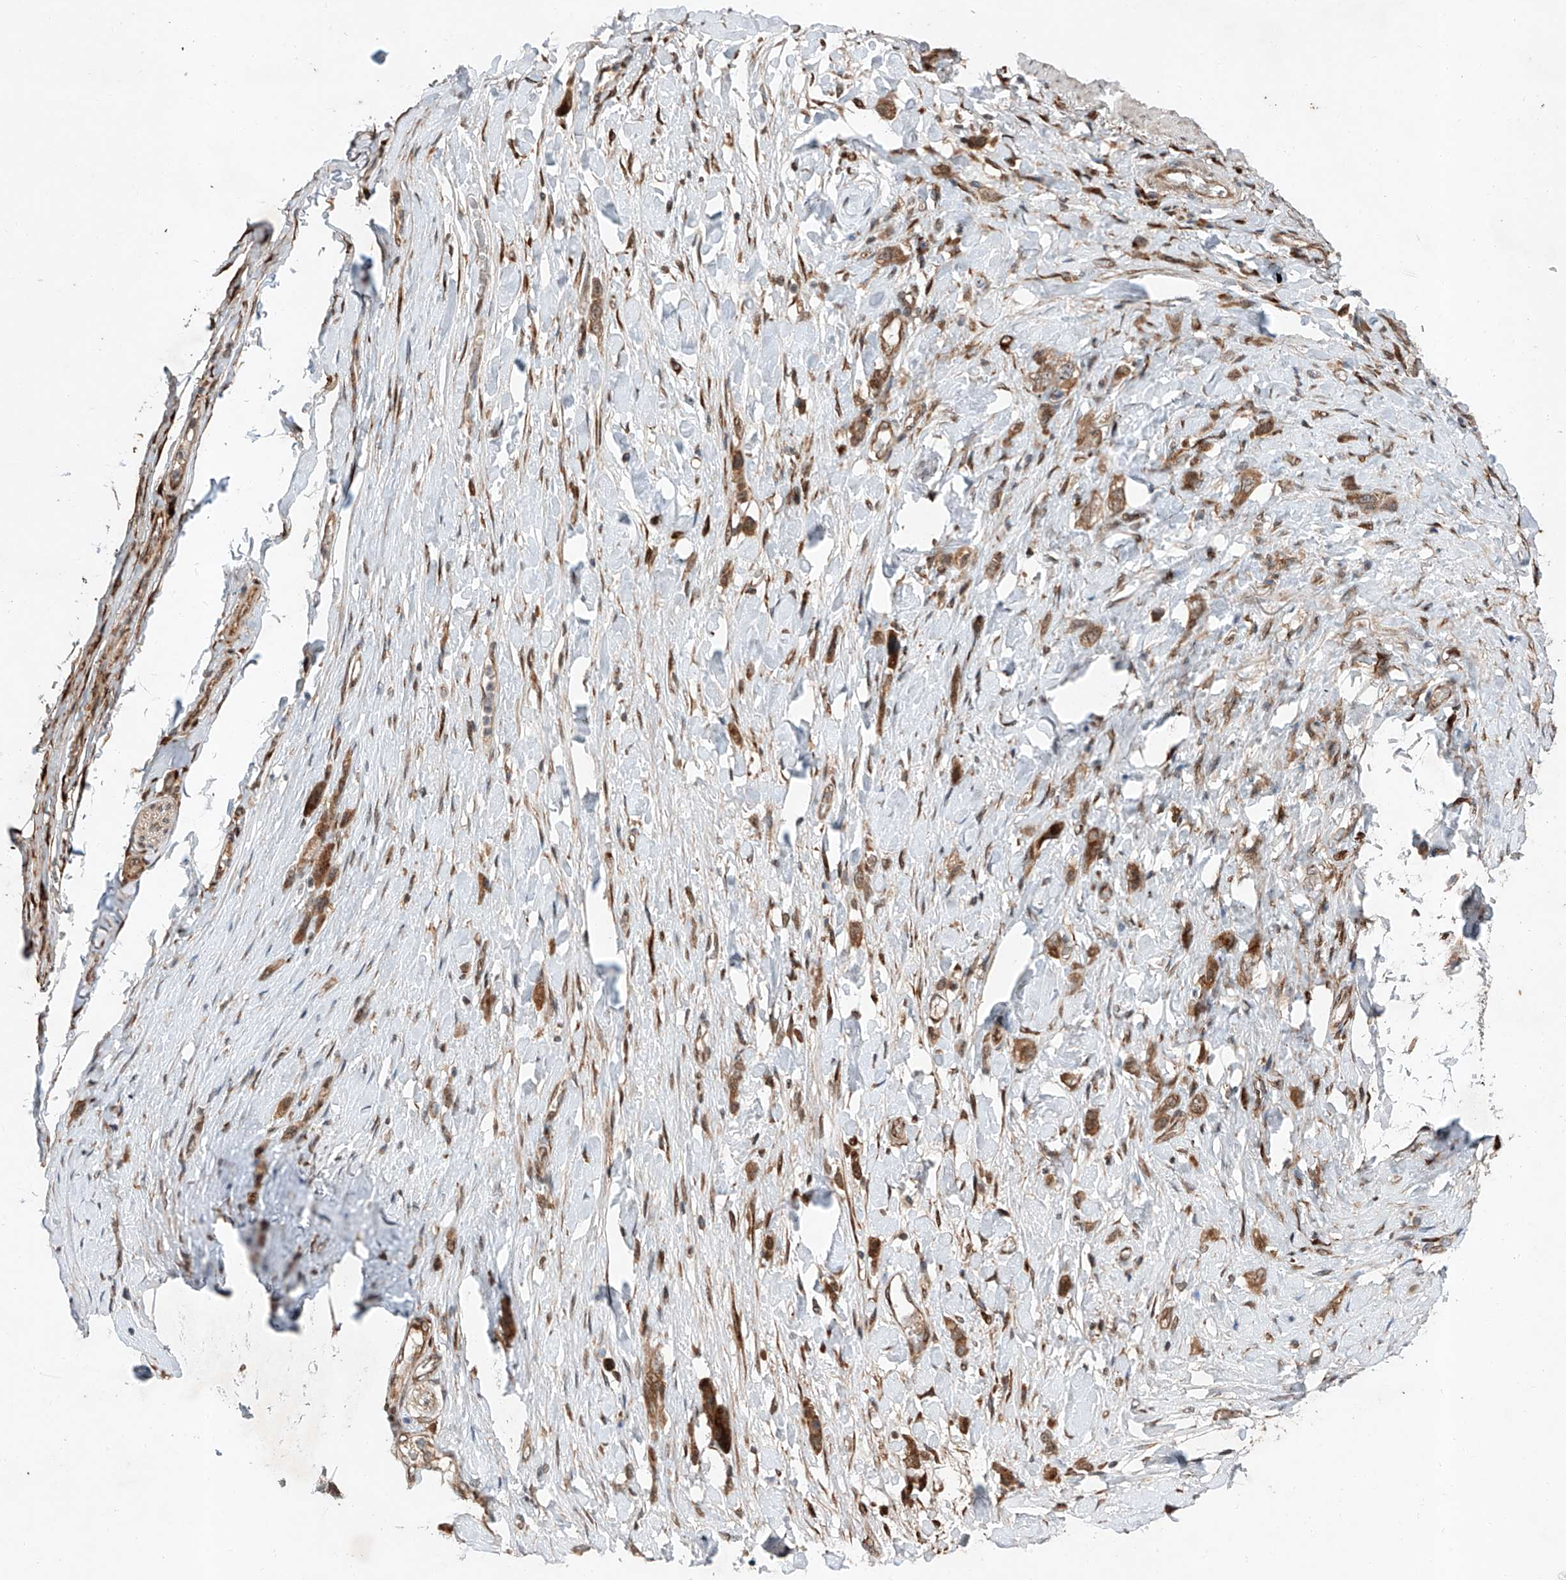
{"staining": {"intensity": "moderate", "quantity": ">75%", "location": "cytoplasmic/membranous"}, "tissue": "stomach cancer", "cell_type": "Tumor cells", "image_type": "cancer", "snomed": [{"axis": "morphology", "description": "Adenocarcinoma, NOS"}, {"axis": "topography", "description": "Stomach"}], "caption": "Brown immunohistochemical staining in human stomach cancer shows moderate cytoplasmic/membranous expression in about >75% of tumor cells.", "gene": "ZFP28", "patient": {"sex": "female", "age": 65}}